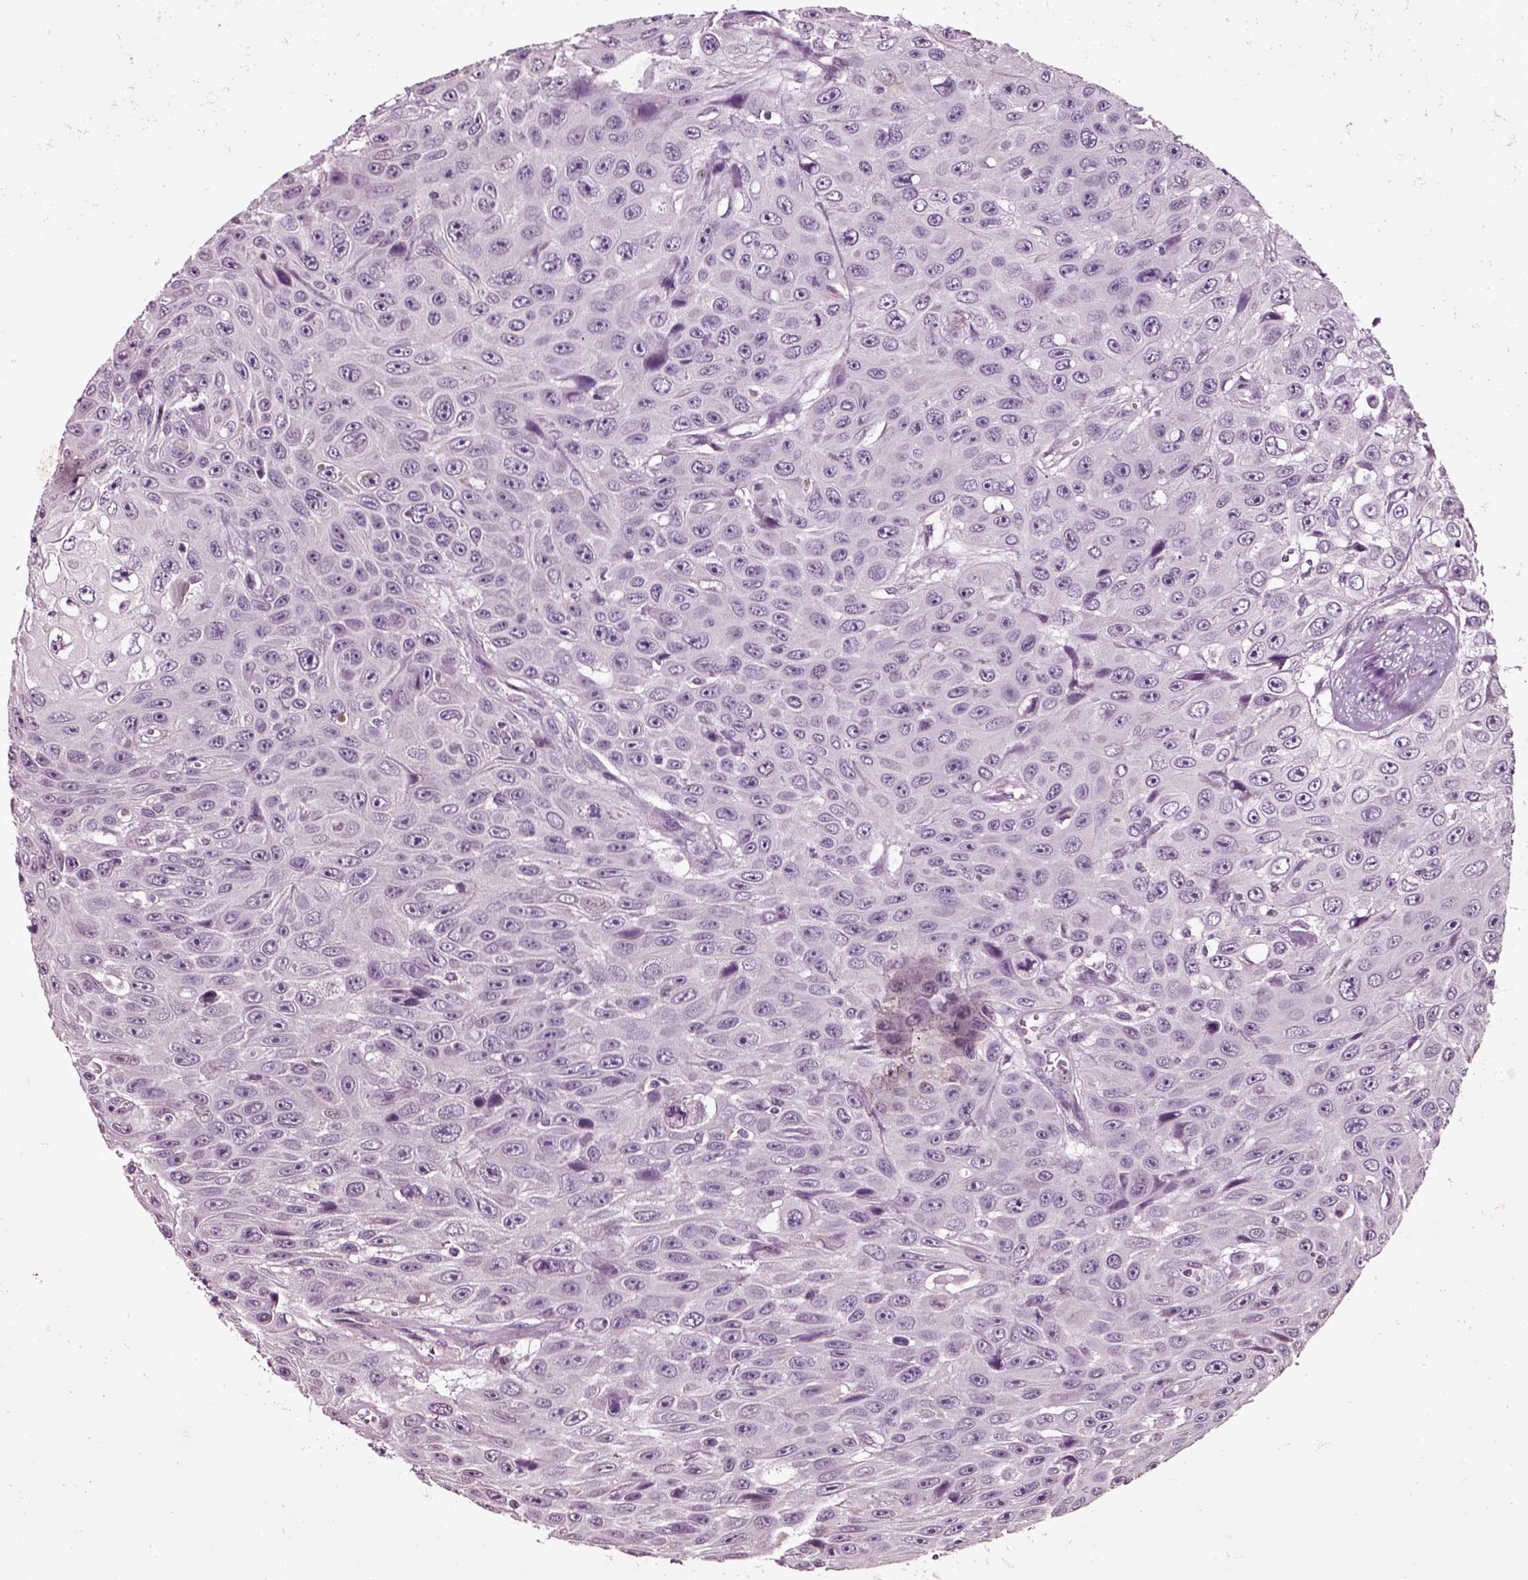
{"staining": {"intensity": "negative", "quantity": "none", "location": "none"}, "tissue": "skin cancer", "cell_type": "Tumor cells", "image_type": "cancer", "snomed": [{"axis": "morphology", "description": "Squamous cell carcinoma, NOS"}, {"axis": "topography", "description": "Skin"}], "caption": "Tumor cells are negative for brown protein staining in skin cancer (squamous cell carcinoma). (DAB (3,3'-diaminobenzidine) immunohistochemistry (IHC), high magnification).", "gene": "CHGB", "patient": {"sex": "male", "age": 82}}